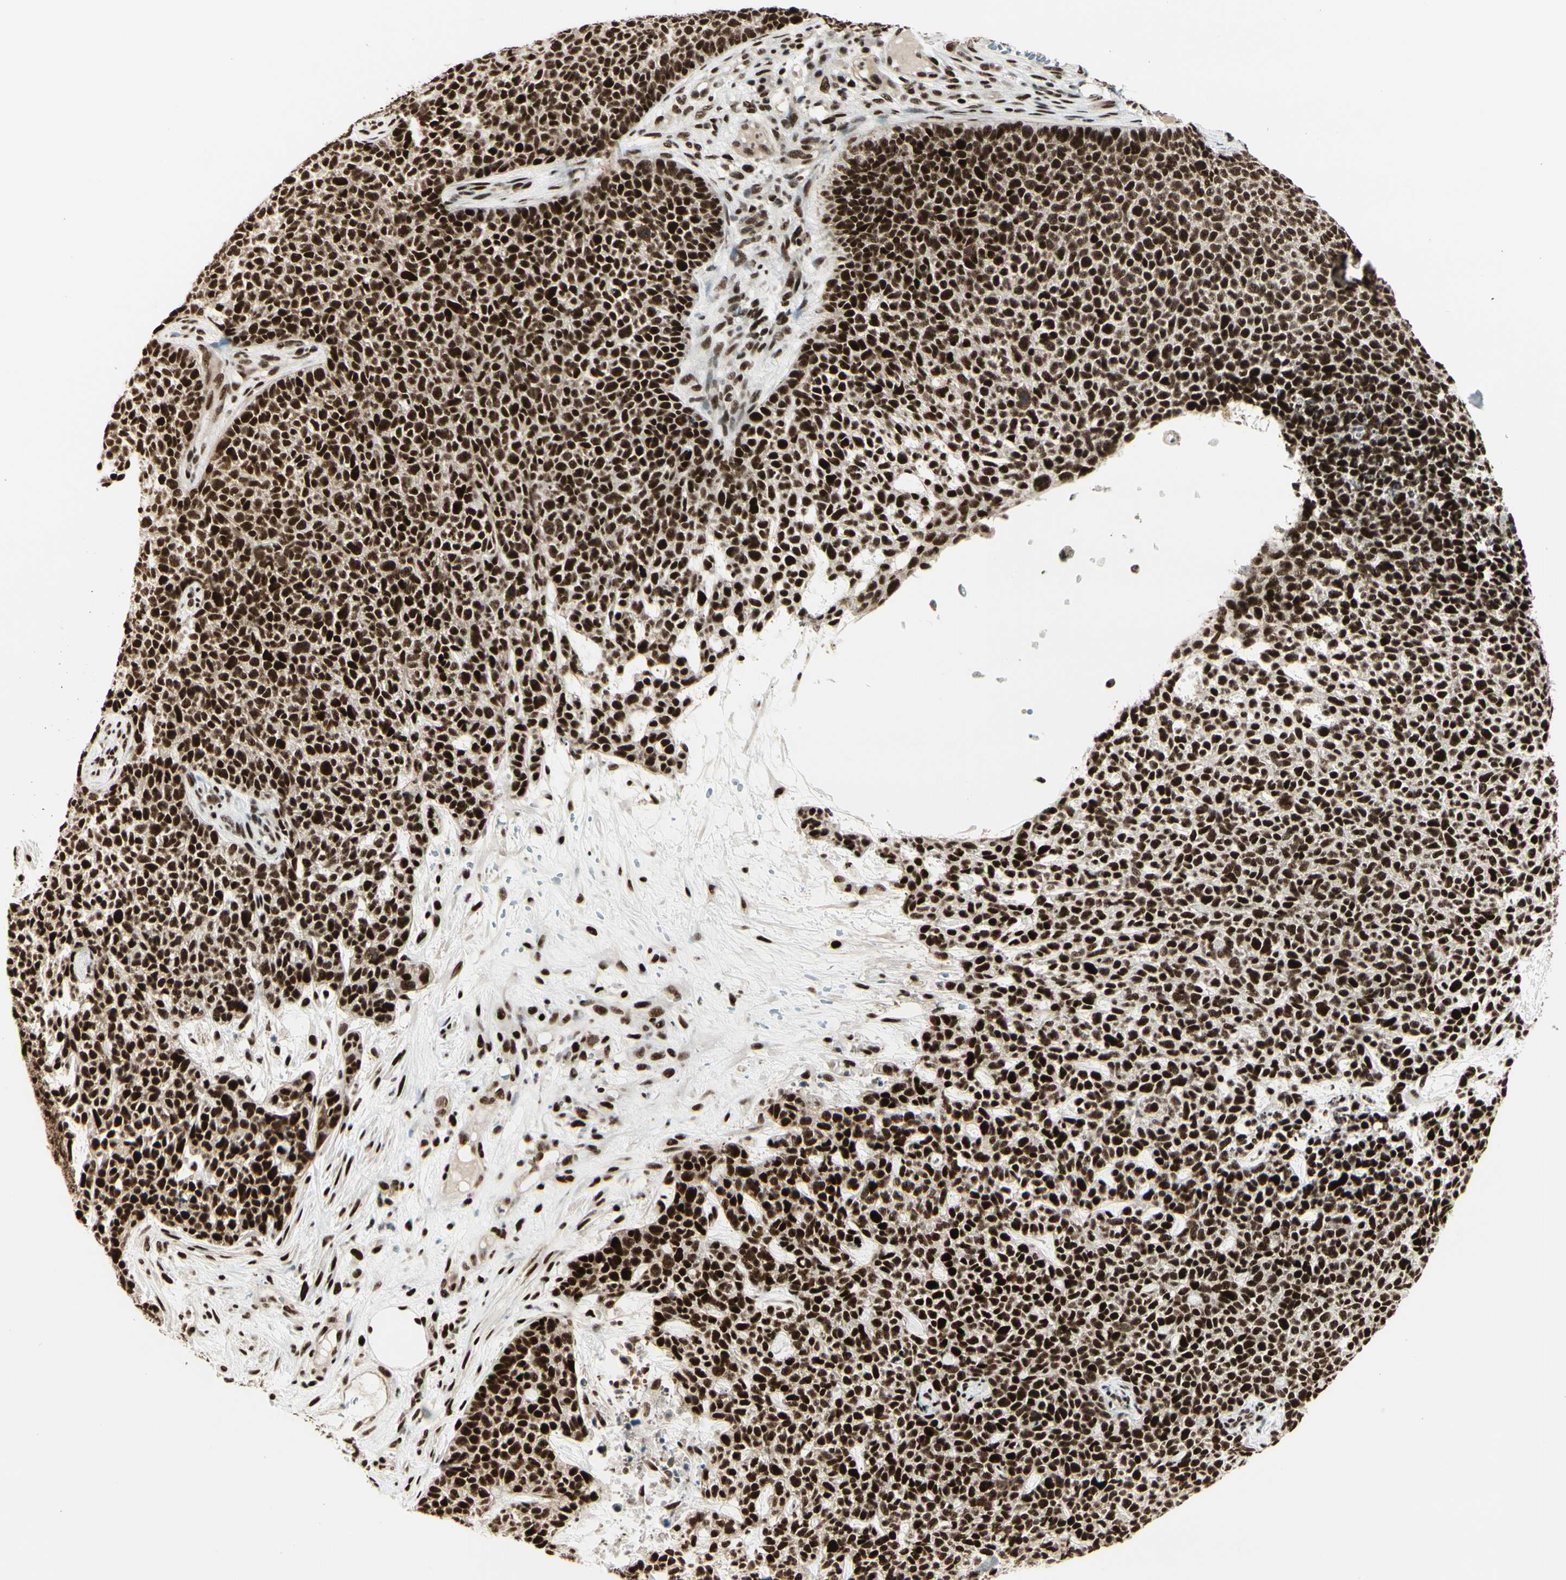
{"staining": {"intensity": "strong", "quantity": ">75%", "location": "nuclear"}, "tissue": "skin cancer", "cell_type": "Tumor cells", "image_type": "cancer", "snomed": [{"axis": "morphology", "description": "Basal cell carcinoma"}, {"axis": "topography", "description": "Skin"}], "caption": "Immunohistochemical staining of human basal cell carcinoma (skin) displays strong nuclear protein positivity in approximately >75% of tumor cells.", "gene": "HEXIM1", "patient": {"sex": "female", "age": 84}}